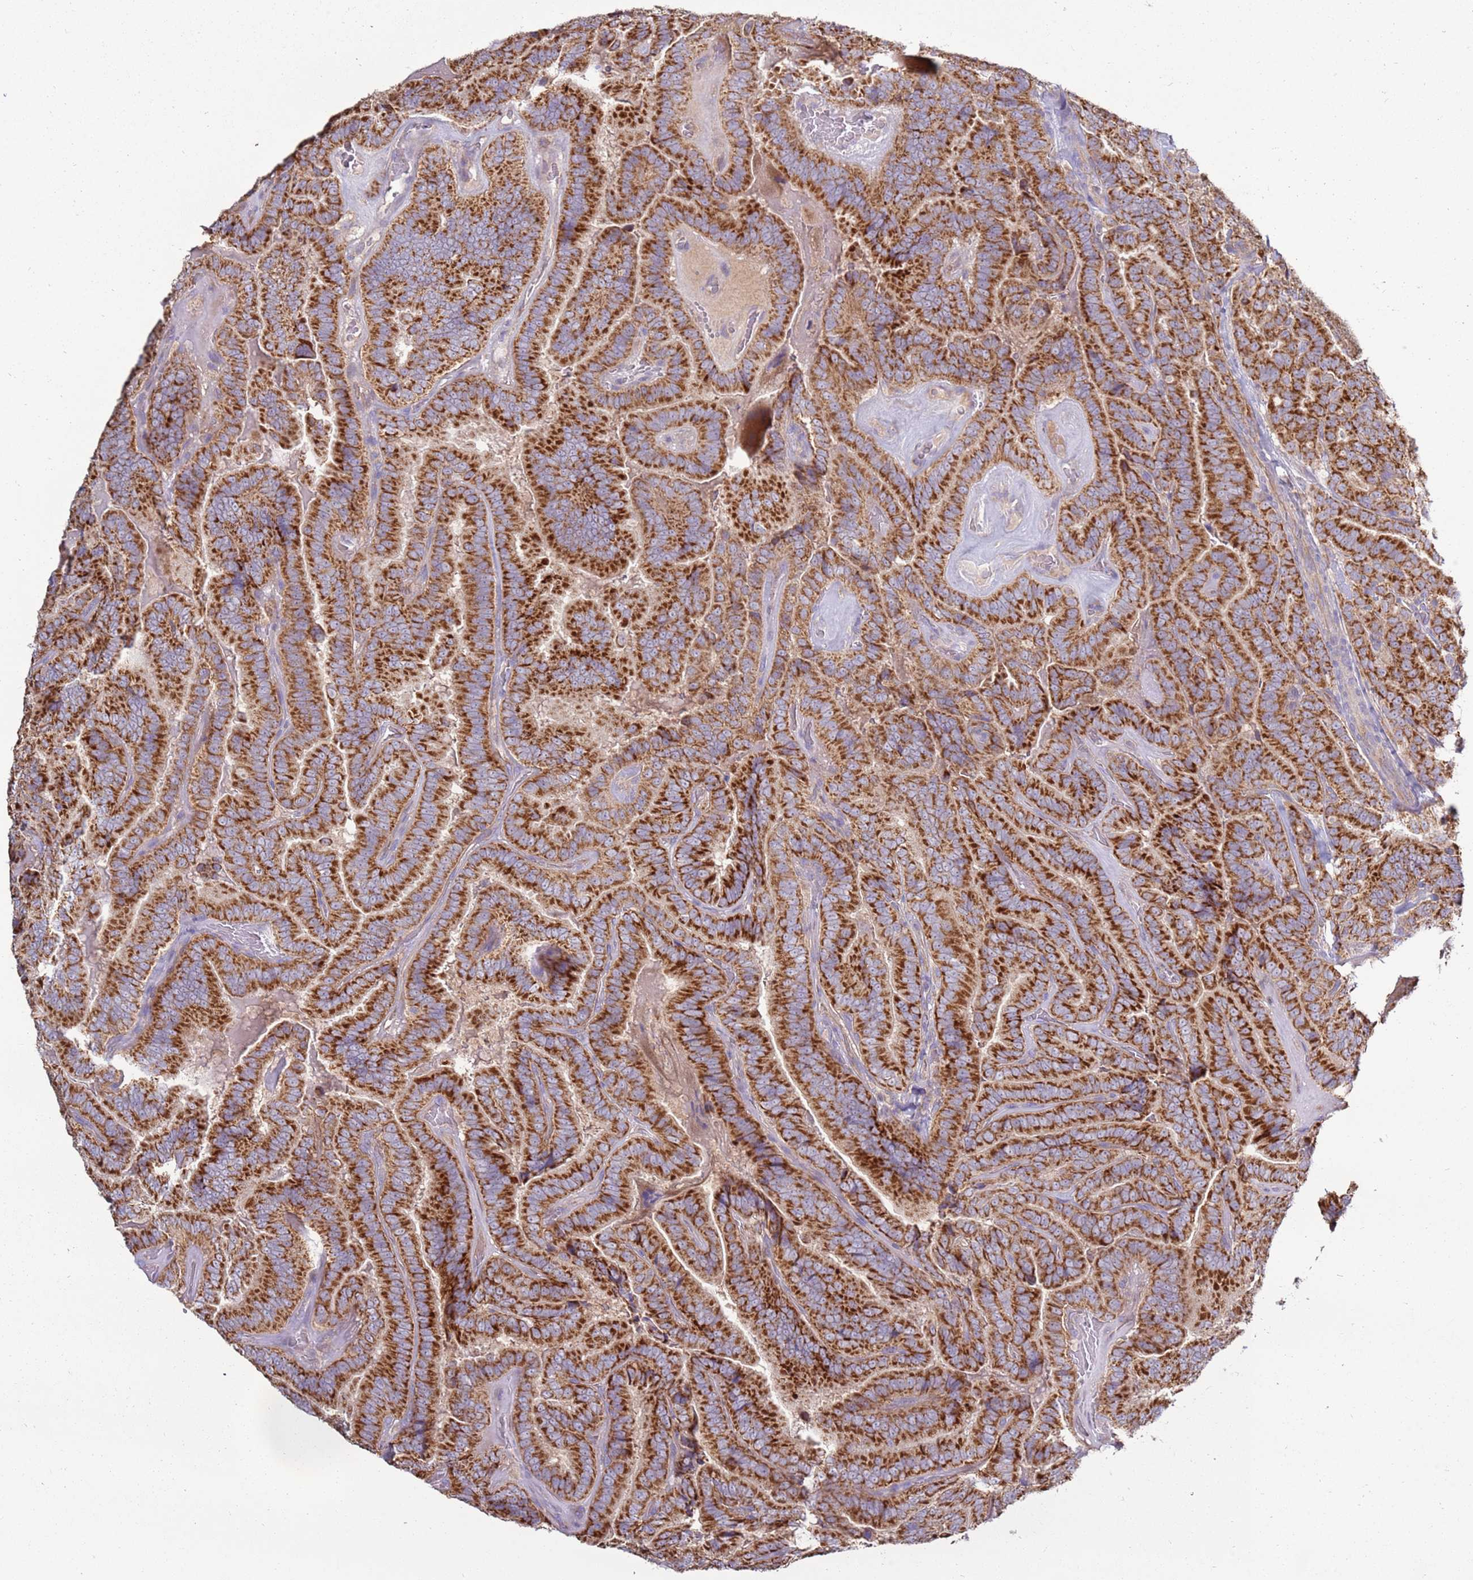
{"staining": {"intensity": "strong", "quantity": ">75%", "location": "cytoplasmic/membranous"}, "tissue": "thyroid cancer", "cell_type": "Tumor cells", "image_type": "cancer", "snomed": [{"axis": "morphology", "description": "Papillary adenocarcinoma, NOS"}, {"axis": "topography", "description": "Thyroid gland"}], "caption": "DAB immunohistochemical staining of human thyroid papillary adenocarcinoma exhibits strong cytoplasmic/membranous protein staining in approximately >75% of tumor cells. The staining is performed using DAB brown chromogen to label protein expression. The nuclei are counter-stained blue using hematoxylin.", "gene": "TRAPPC4", "patient": {"sex": "male", "age": 61}}